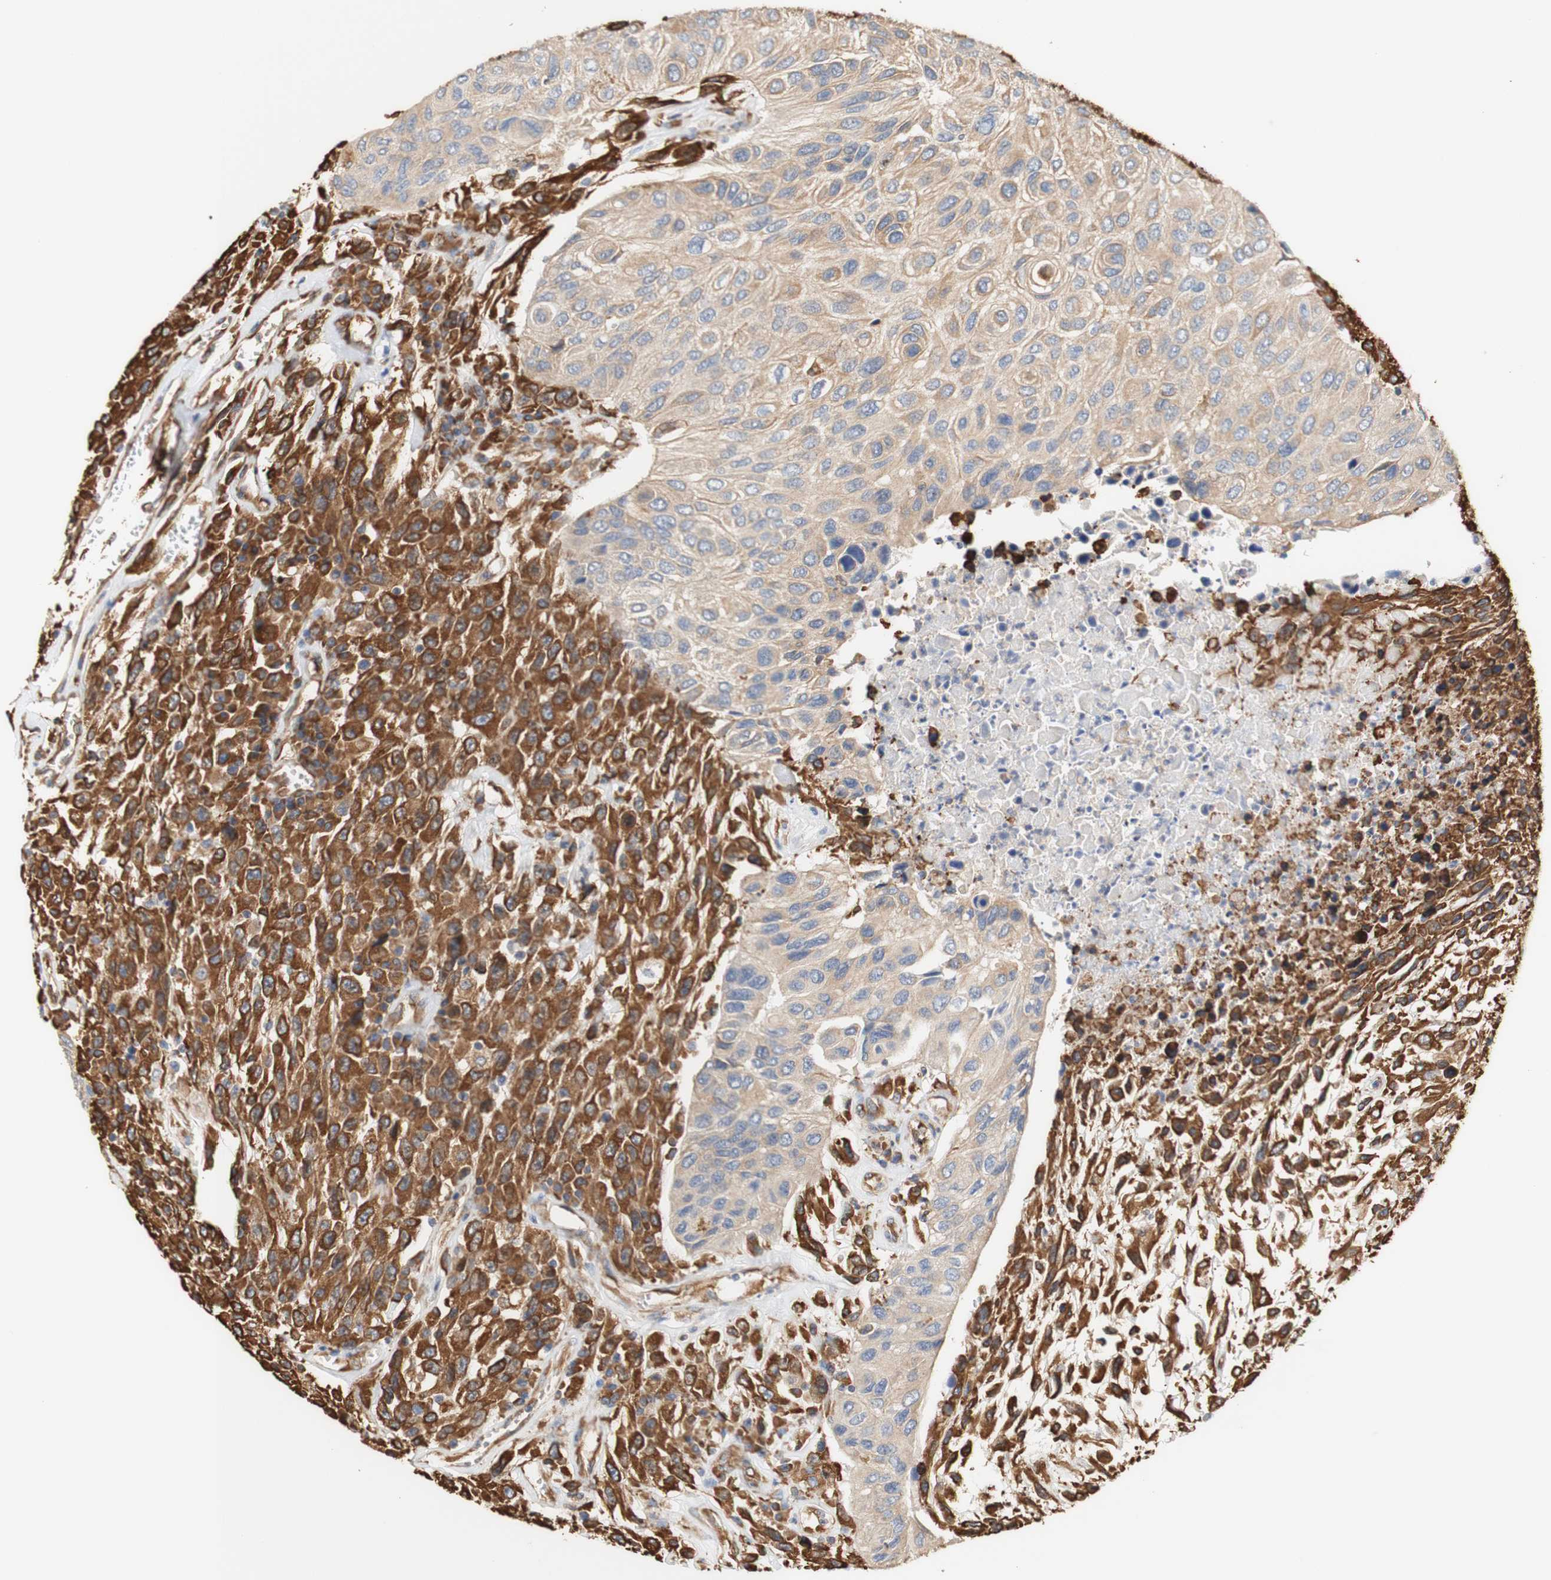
{"staining": {"intensity": "strong", "quantity": "25%-75%", "location": "cytoplasmic/membranous"}, "tissue": "urothelial cancer", "cell_type": "Tumor cells", "image_type": "cancer", "snomed": [{"axis": "morphology", "description": "Urothelial carcinoma, High grade"}, {"axis": "topography", "description": "Urinary bladder"}], "caption": "This is an image of immunohistochemistry staining of urothelial cancer, which shows strong positivity in the cytoplasmic/membranous of tumor cells.", "gene": "EIF2AK4", "patient": {"sex": "male", "age": 66}}